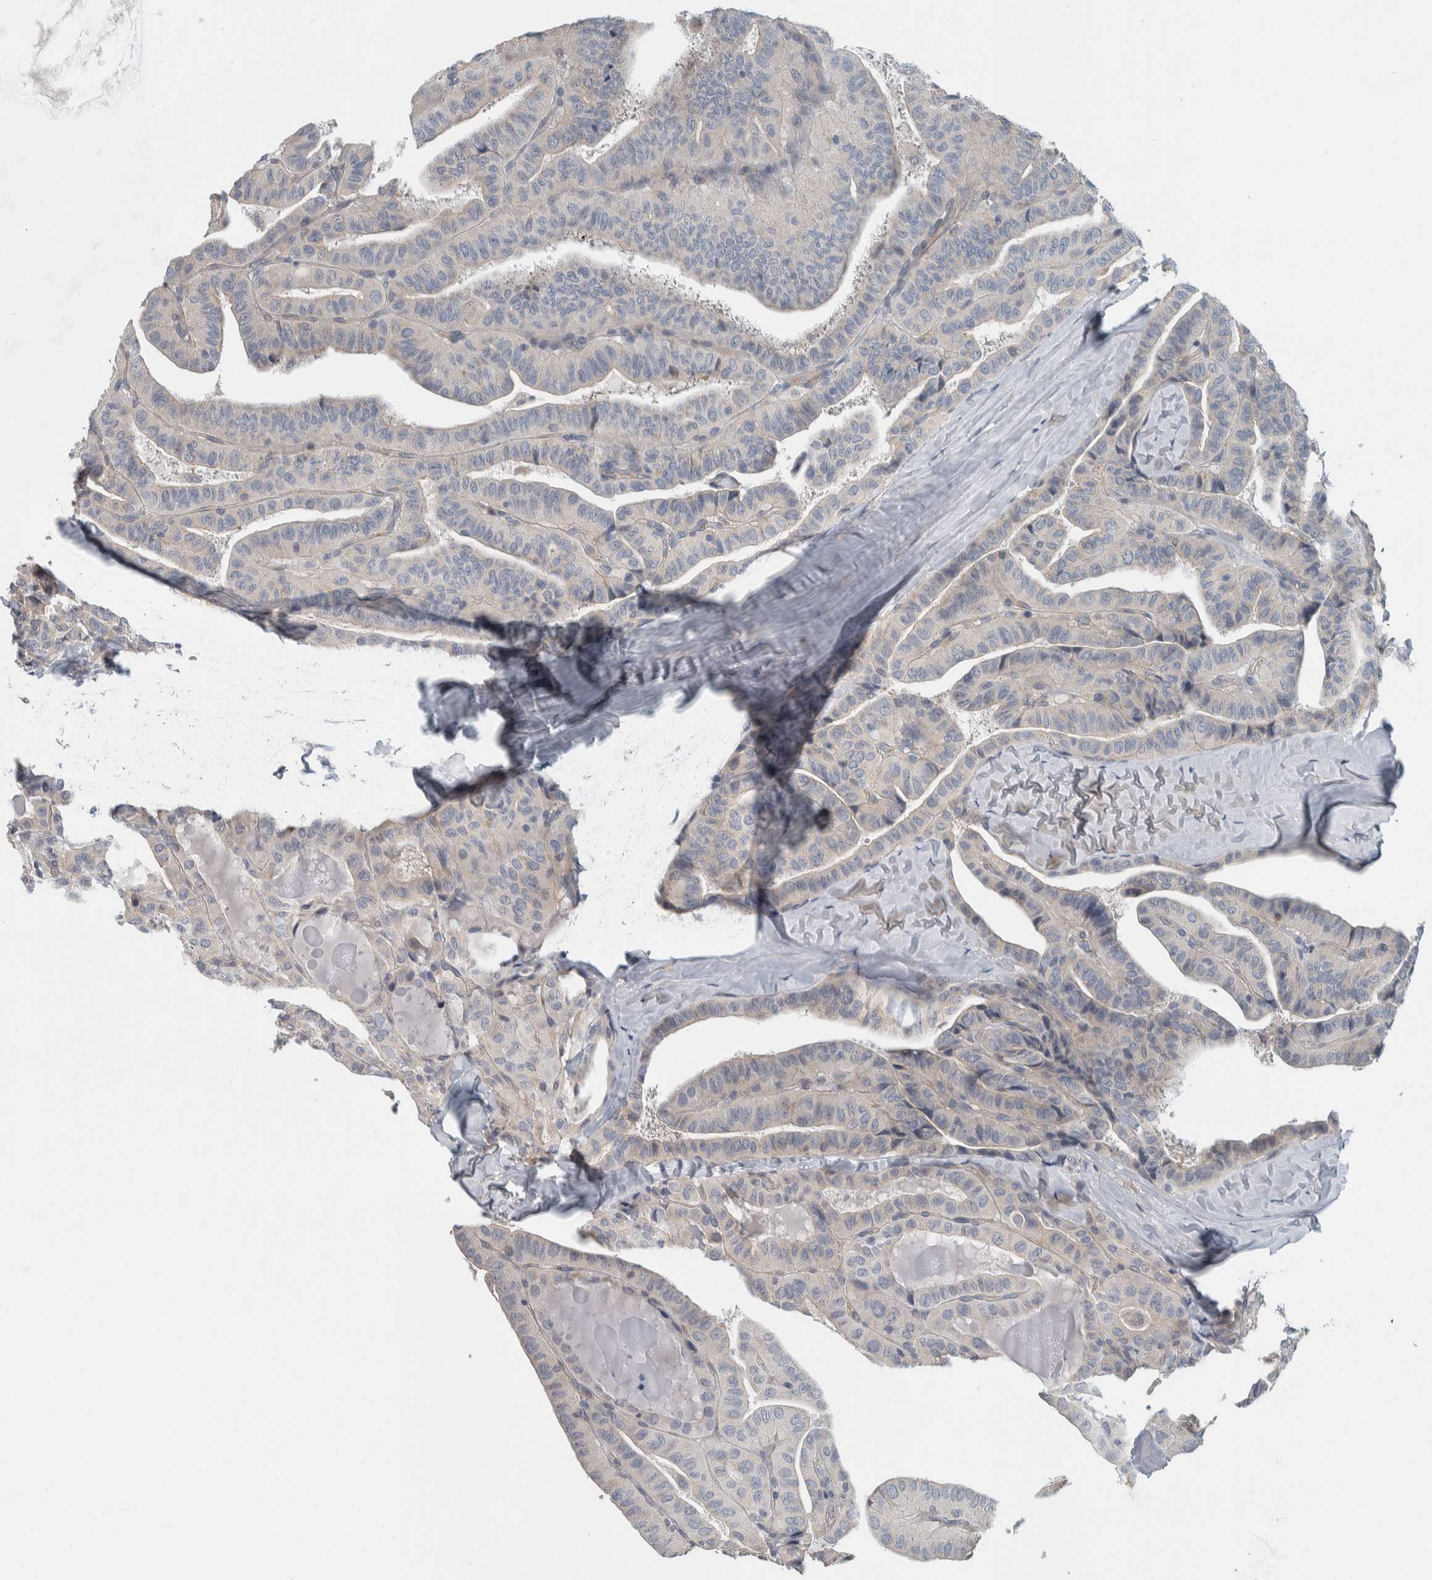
{"staining": {"intensity": "negative", "quantity": "none", "location": "none"}, "tissue": "thyroid cancer", "cell_type": "Tumor cells", "image_type": "cancer", "snomed": [{"axis": "morphology", "description": "Papillary adenocarcinoma, NOS"}, {"axis": "topography", "description": "Thyroid gland"}], "caption": "Tumor cells are negative for brown protein staining in thyroid cancer (papillary adenocarcinoma).", "gene": "KCNJ3", "patient": {"sex": "male", "age": 77}}